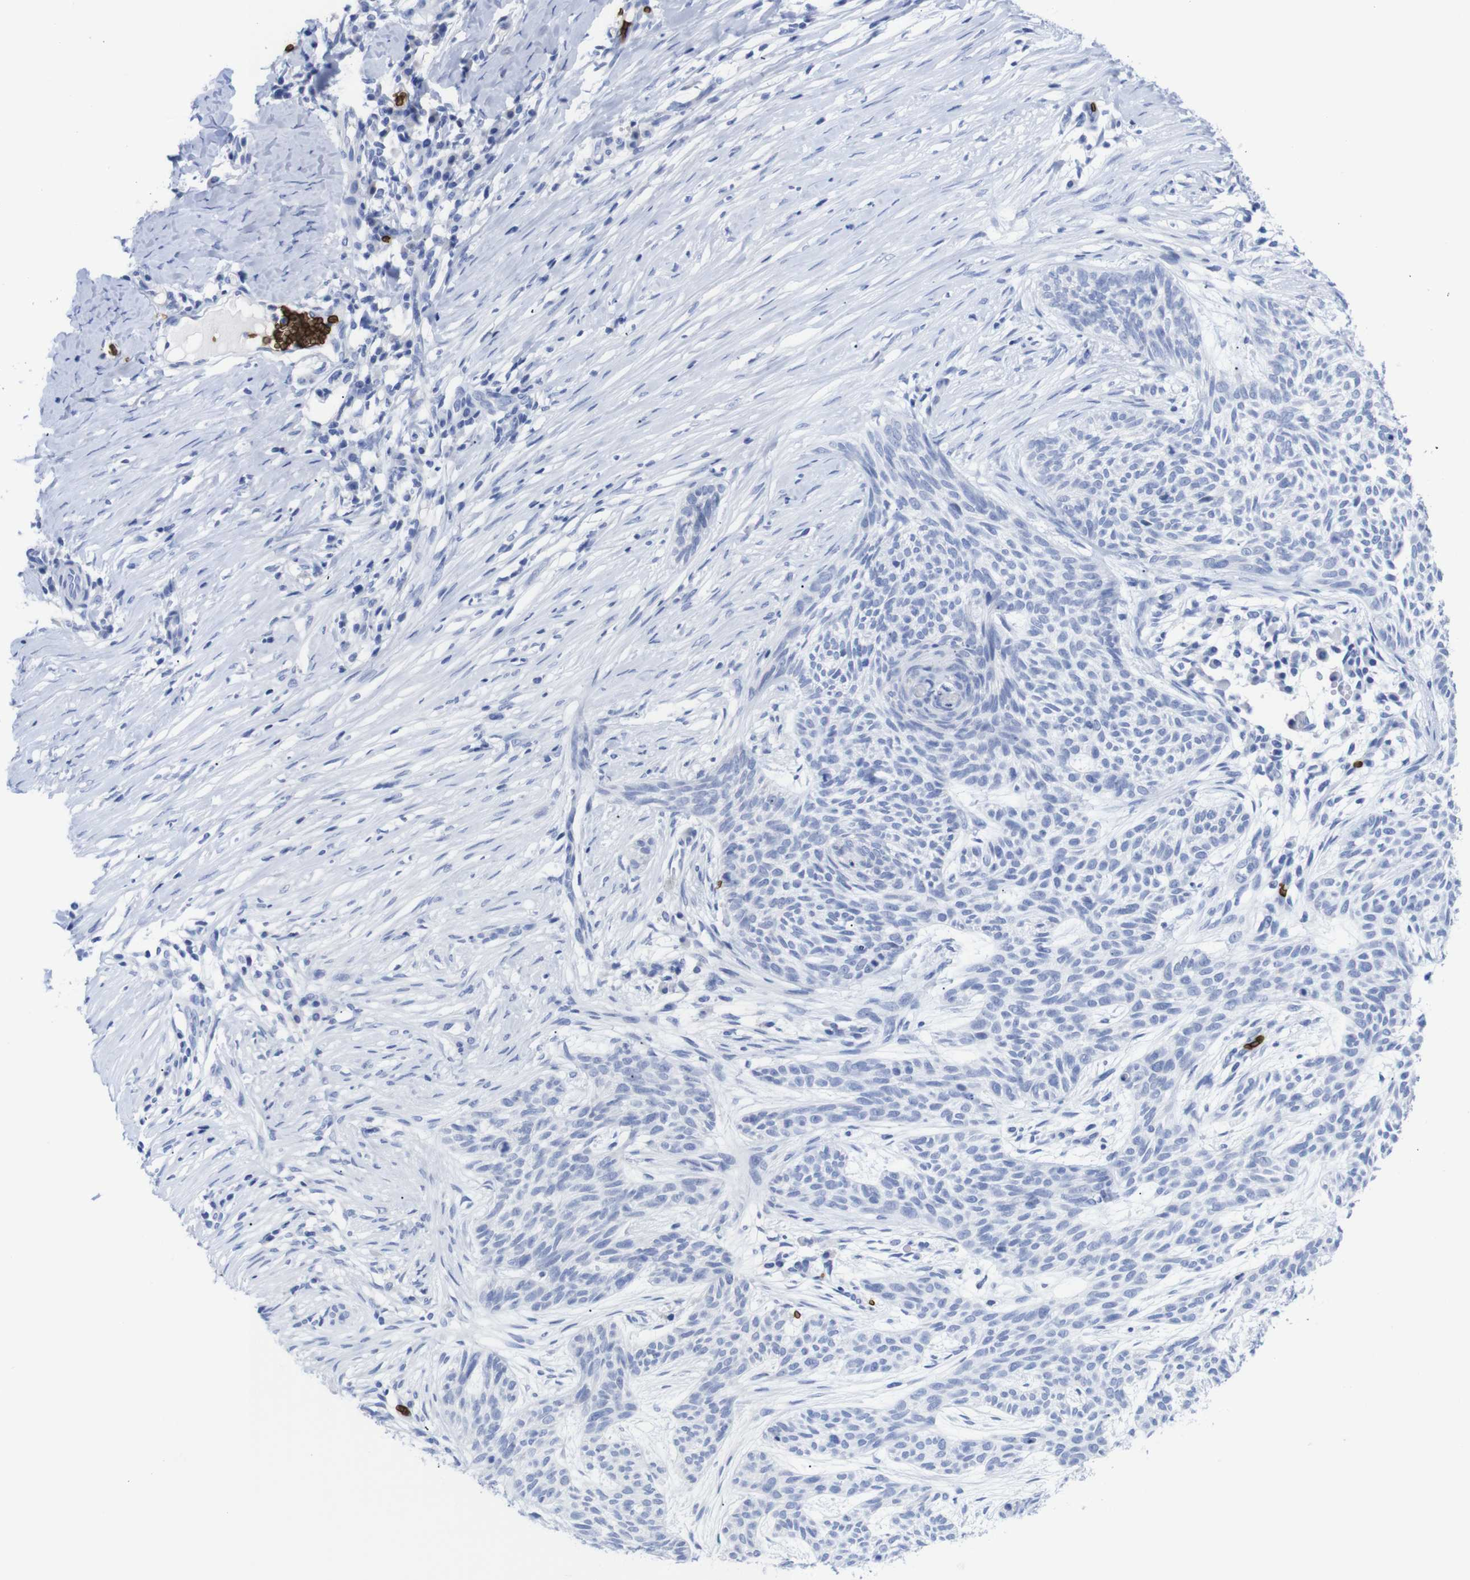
{"staining": {"intensity": "negative", "quantity": "none", "location": "none"}, "tissue": "skin cancer", "cell_type": "Tumor cells", "image_type": "cancer", "snomed": [{"axis": "morphology", "description": "Basal cell carcinoma"}, {"axis": "topography", "description": "Skin"}], "caption": "High power microscopy micrograph of an immunohistochemistry histopathology image of basal cell carcinoma (skin), revealing no significant positivity in tumor cells.", "gene": "S1PR2", "patient": {"sex": "female", "age": 59}}